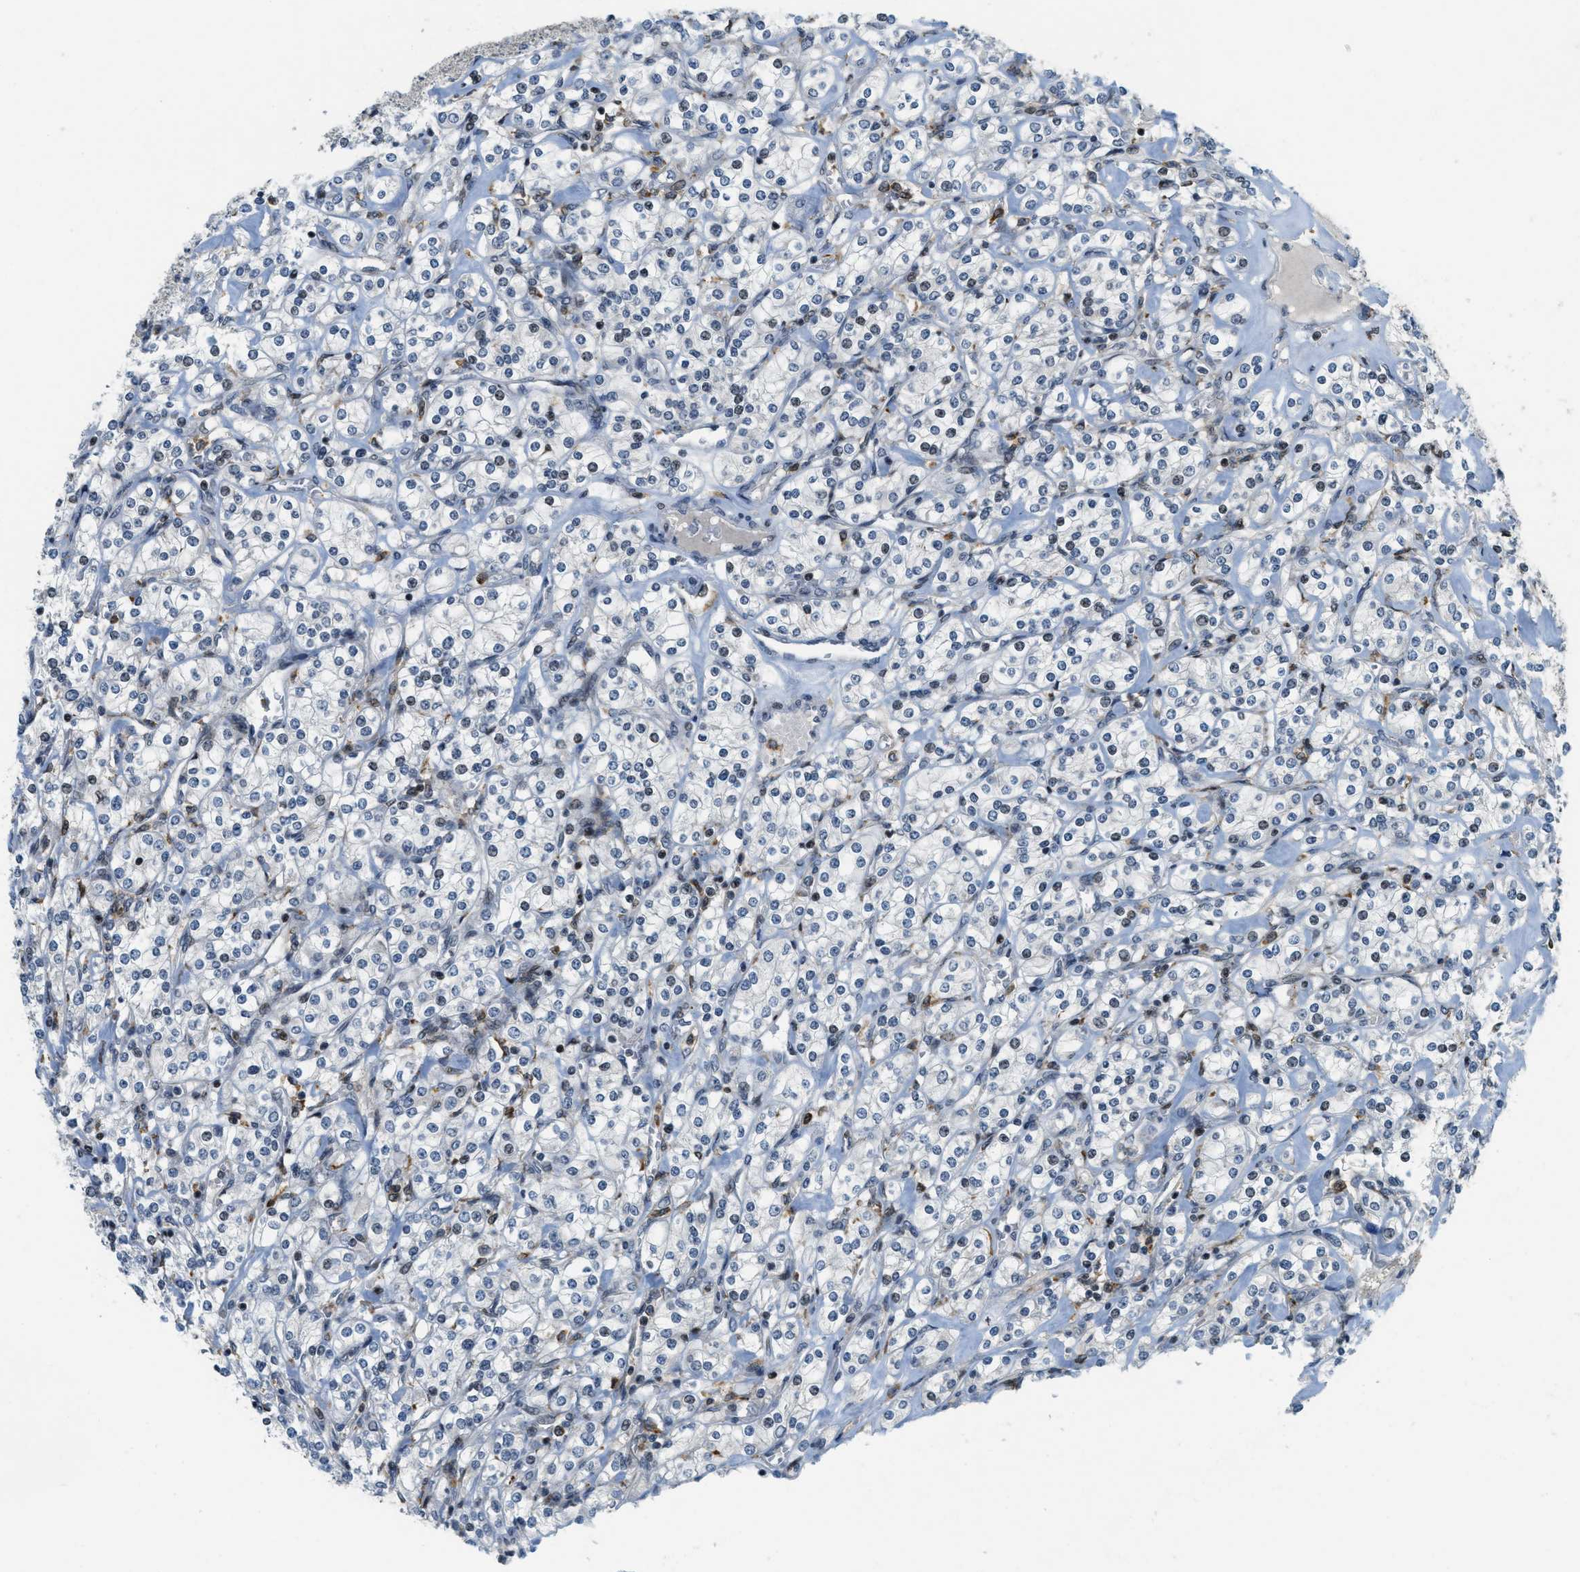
{"staining": {"intensity": "moderate", "quantity": "<25%", "location": "nuclear"}, "tissue": "renal cancer", "cell_type": "Tumor cells", "image_type": "cancer", "snomed": [{"axis": "morphology", "description": "Adenocarcinoma, NOS"}, {"axis": "topography", "description": "Kidney"}], "caption": "There is low levels of moderate nuclear positivity in tumor cells of renal cancer, as demonstrated by immunohistochemical staining (brown color).", "gene": "ING1", "patient": {"sex": "male", "age": 77}}